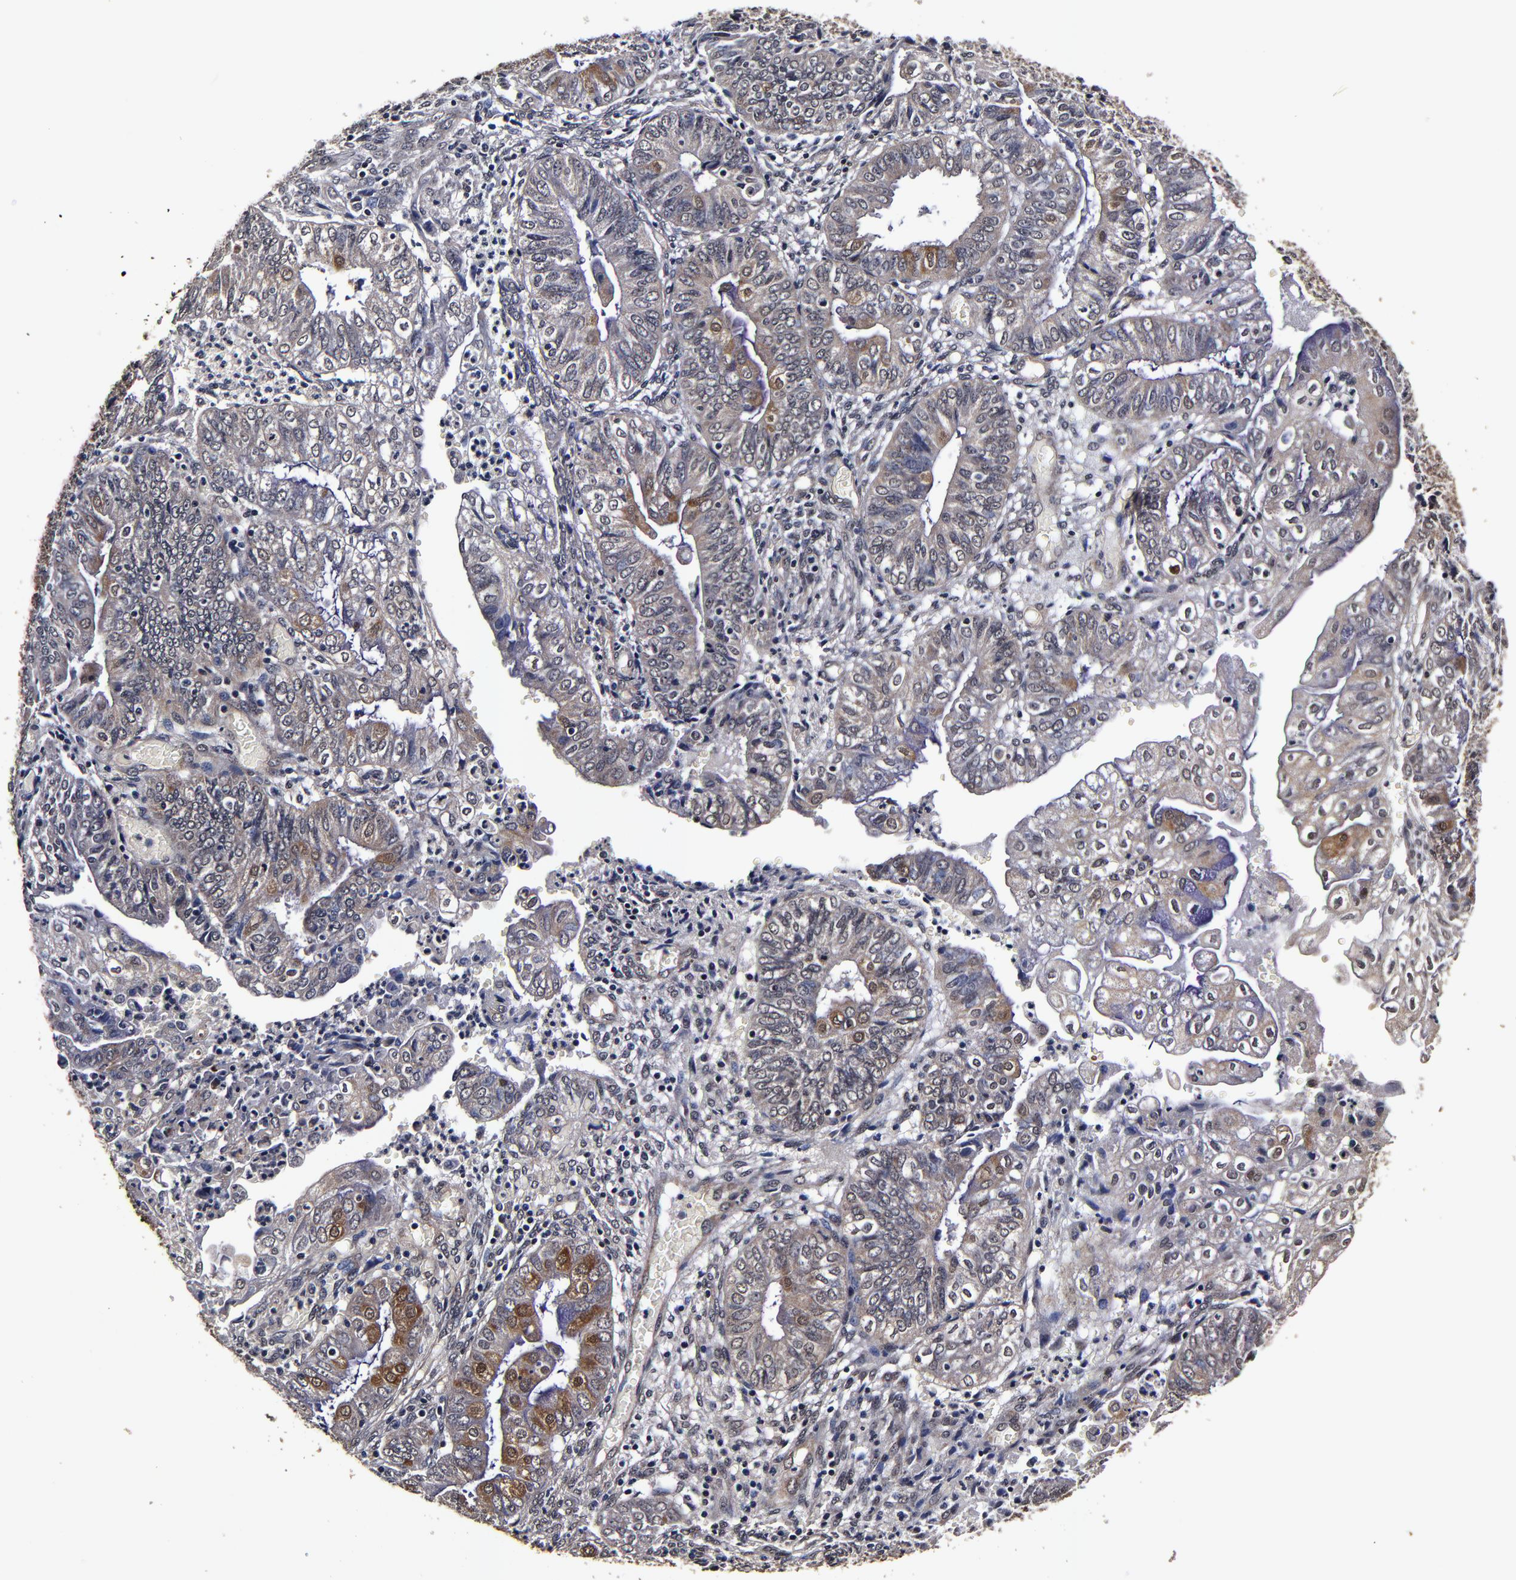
{"staining": {"intensity": "weak", "quantity": ">75%", "location": "cytoplasmic/membranous"}, "tissue": "endometrial cancer", "cell_type": "Tumor cells", "image_type": "cancer", "snomed": [{"axis": "morphology", "description": "Adenocarcinoma, NOS"}, {"axis": "topography", "description": "Endometrium"}], "caption": "A micrograph of adenocarcinoma (endometrial) stained for a protein displays weak cytoplasmic/membranous brown staining in tumor cells.", "gene": "MMP15", "patient": {"sex": "female", "age": 55}}